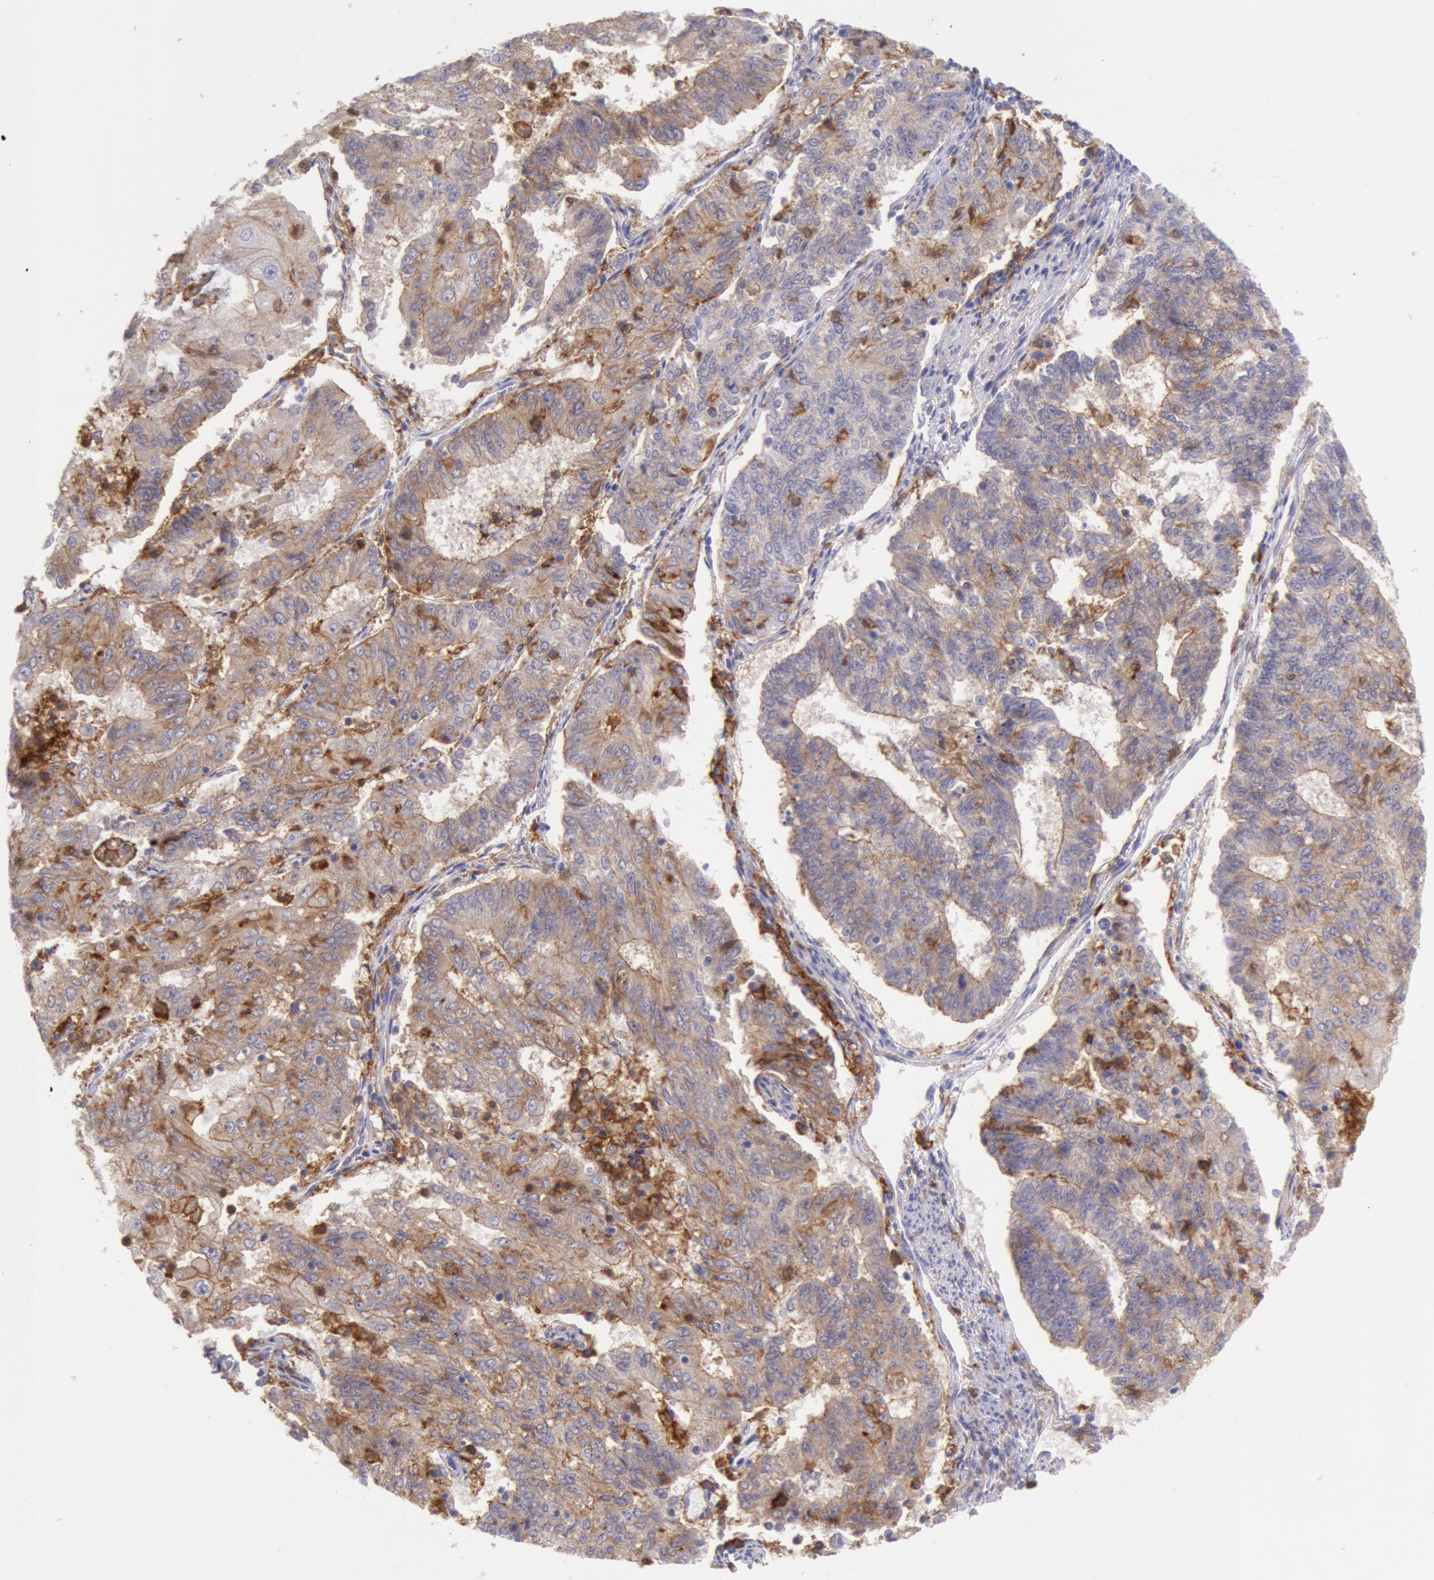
{"staining": {"intensity": "moderate", "quantity": "25%-75%", "location": "cytoplasmic/membranous"}, "tissue": "endometrial cancer", "cell_type": "Tumor cells", "image_type": "cancer", "snomed": [{"axis": "morphology", "description": "Adenocarcinoma, NOS"}, {"axis": "topography", "description": "Endometrium"}], "caption": "Human endometrial cancer (adenocarcinoma) stained with a brown dye reveals moderate cytoplasmic/membranous positive staining in approximately 25%-75% of tumor cells.", "gene": "LYN", "patient": {"sex": "female", "age": 56}}